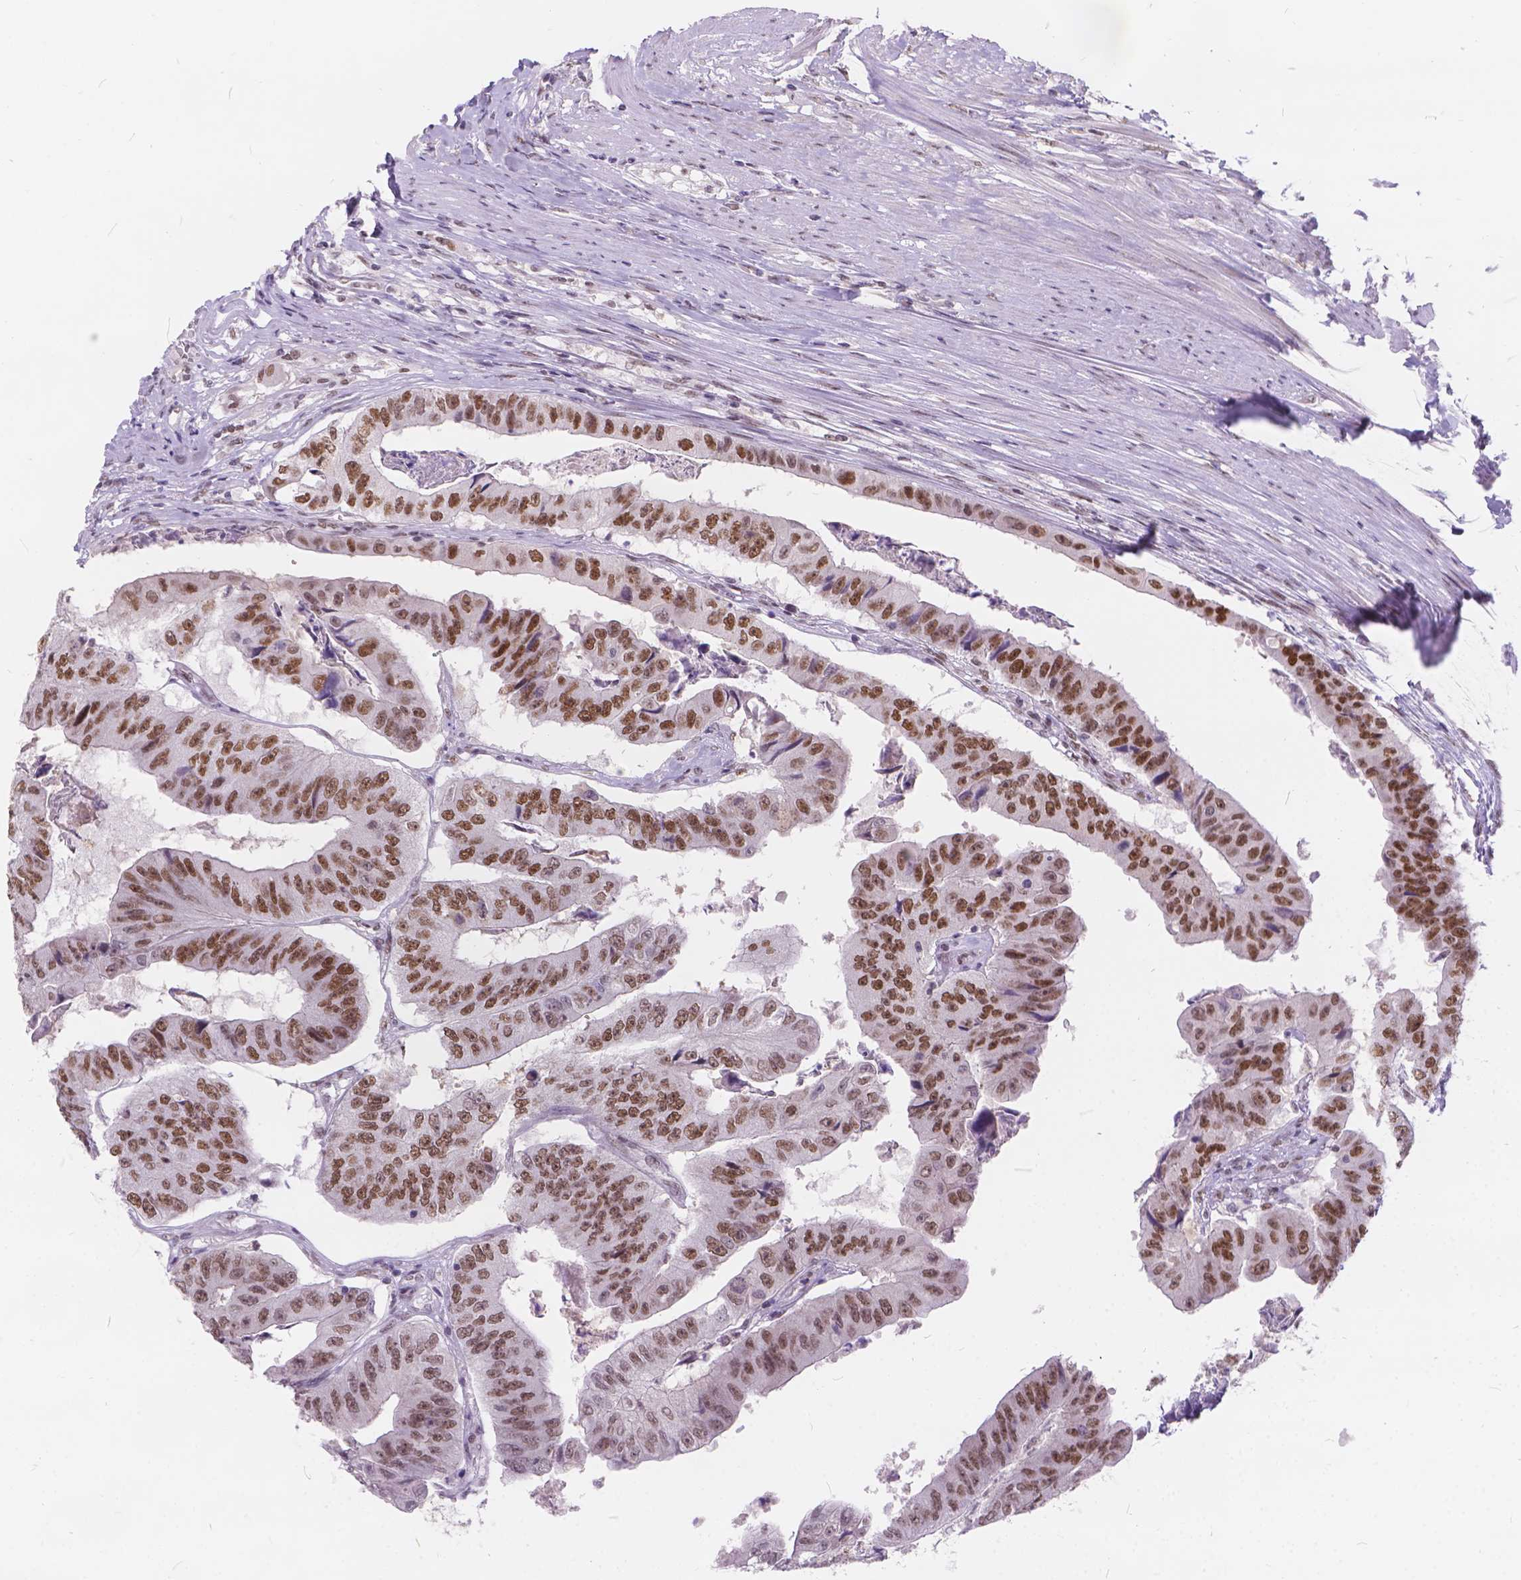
{"staining": {"intensity": "moderate", "quantity": ">75%", "location": "nuclear"}, "tissue": "colorectal cancer", "cell_type": "Tumor cells", "image_type": "cancer", "snomed": [{"axis": "morphology", "description": "Adenocarcinoma, NOS"}, {"axis": "topography", "description": "Colon"}], "caption": "DAB (3,3'-diaminobenzidine) immunohistochemical staining of human colorectal cancer demonstrates moderate nuclear protein positivity in about >75% of tumor cells. (Brightfield microscopy of DAB IHC at high magnification).", "gene": "FAM53A", "patient": {"sex": "female", "age": 67}}